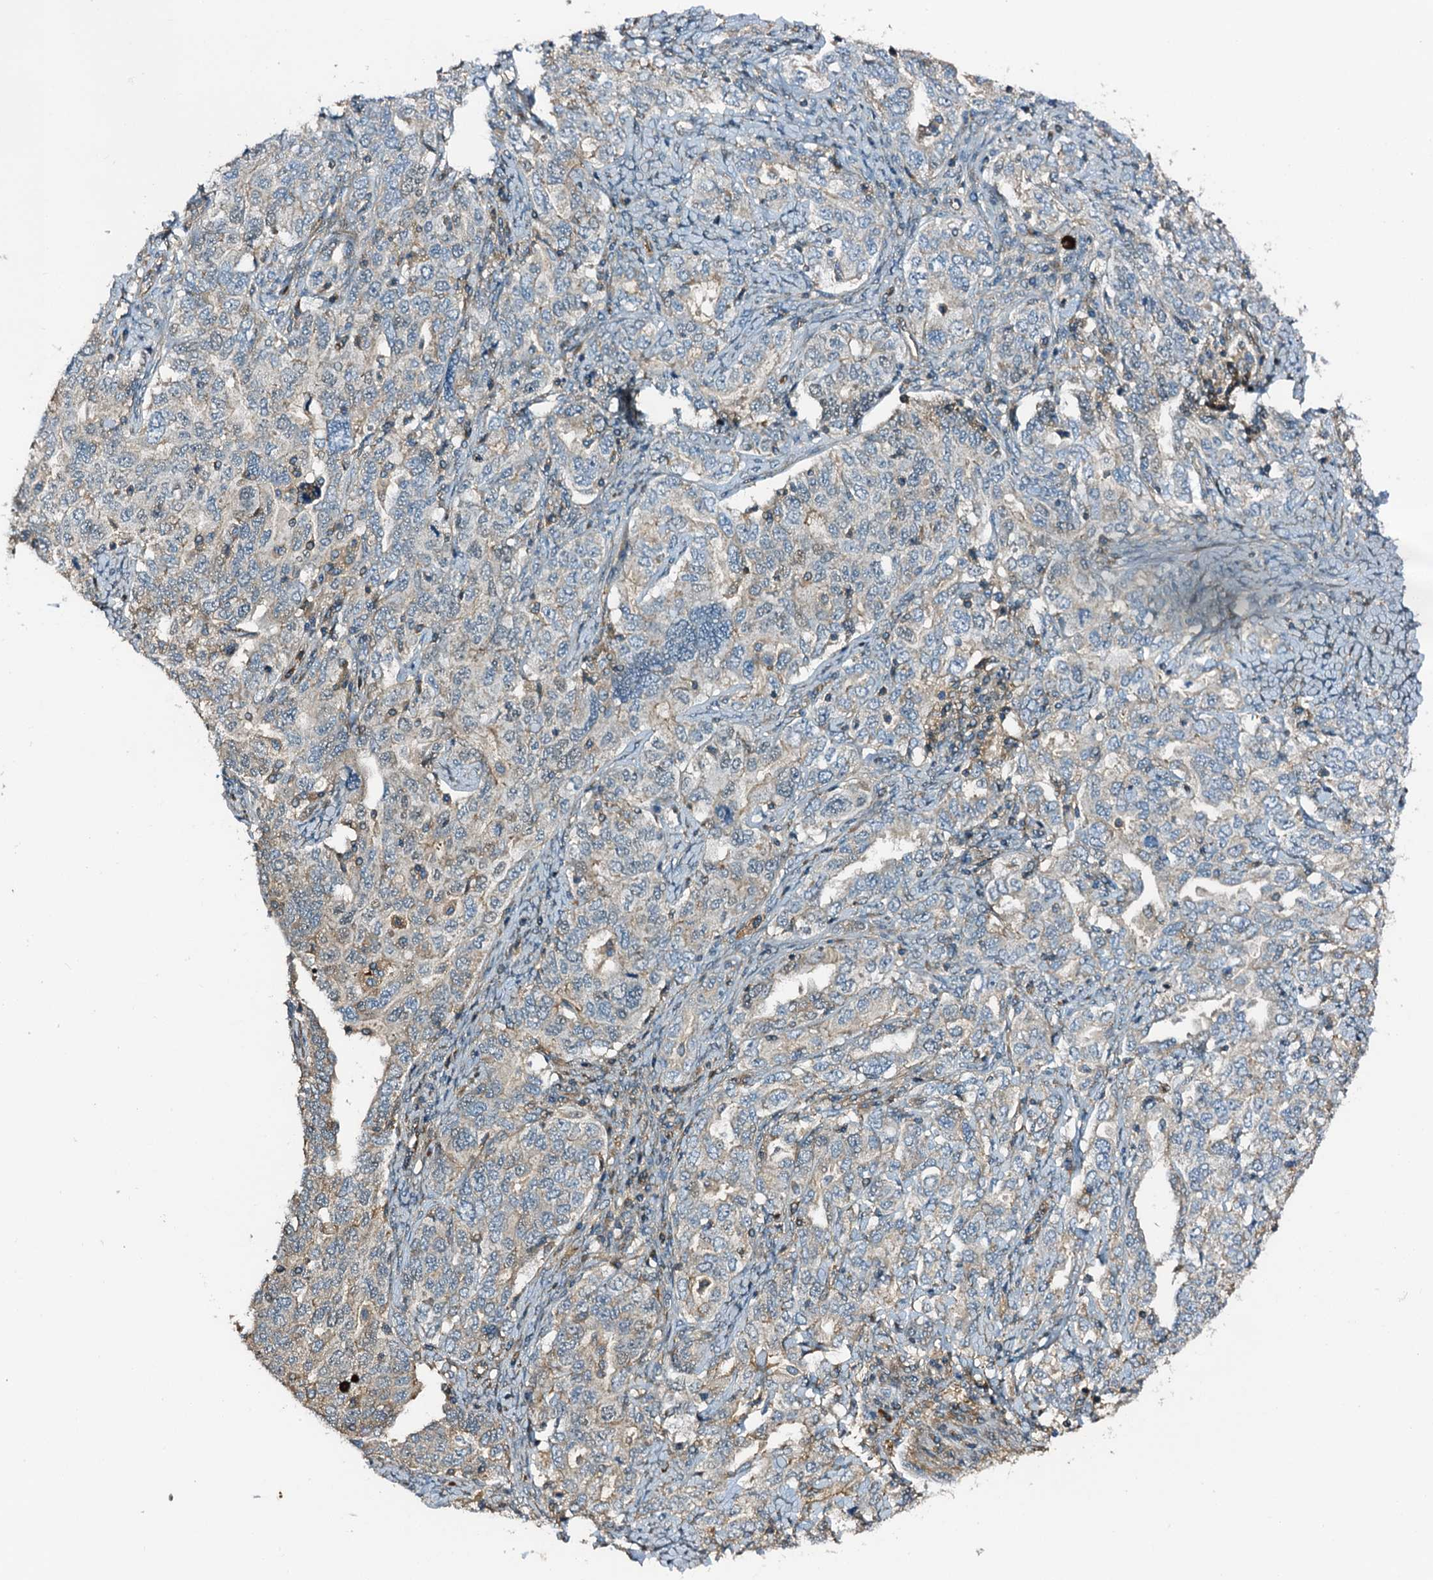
{"staining": {"intensity": "moderate", "quantity": "<25%", "location": "cytoplasmic/membranous,nuclear"}, "tissue": "ovarian cancer", "cell_type": "Tumor cells", "image_type": "cancer", "snomed": [{"axis": "morphology", "description": "Carcinoma, endometroid"}, {"axis": "topography", "description": "Ovary"}], "caption": "This is a photomicrograph of IHC staining of ovarian cancer (endometroid carcinoma), which shows moderate staining in the cytoplasmic/membranous and nuclear of tumor cells.", "gene": "DUOXA1", "patient": {"sex": "female", "age": 62}}